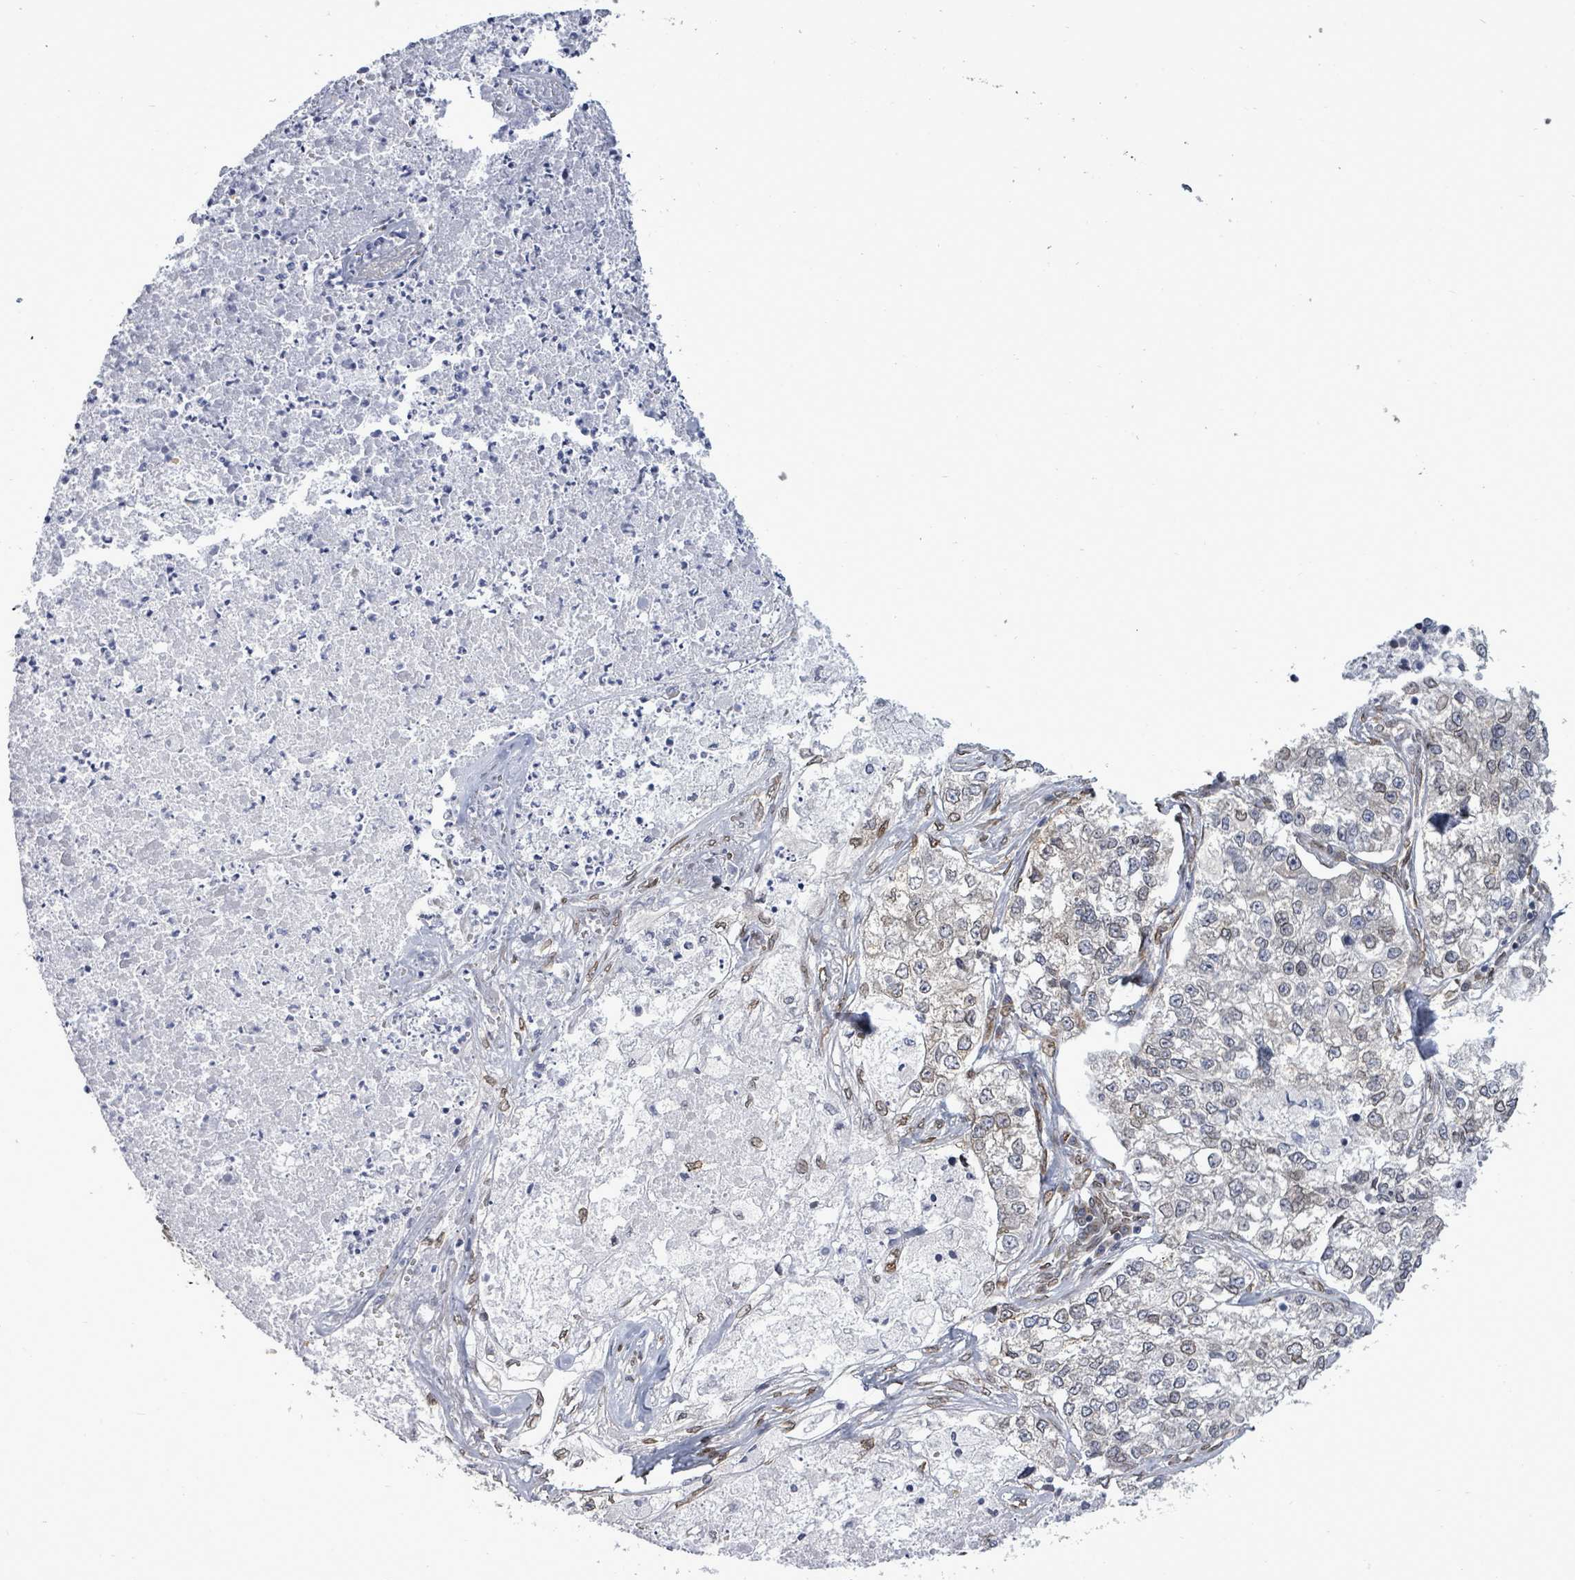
{"staining": {"intensity": "negative", "quantity": "none", "location": "none"}, "tissue": "lung cancer", "cell_type": "Tumor cells", "image_type": "cancer", "snomed": [{"axis": "morphology", "description": "Adenocarcinoma, NOS"}, {"axis": "topography", "description": "Lung"}], "caption": "Human adenocarcinoma (lung) stained for a protein using immunohistochemistry (IHC) shows no positivity in tumor cells.", "gene": "ARFGAP1", "patient": {"sex": "male", "age": 49}}